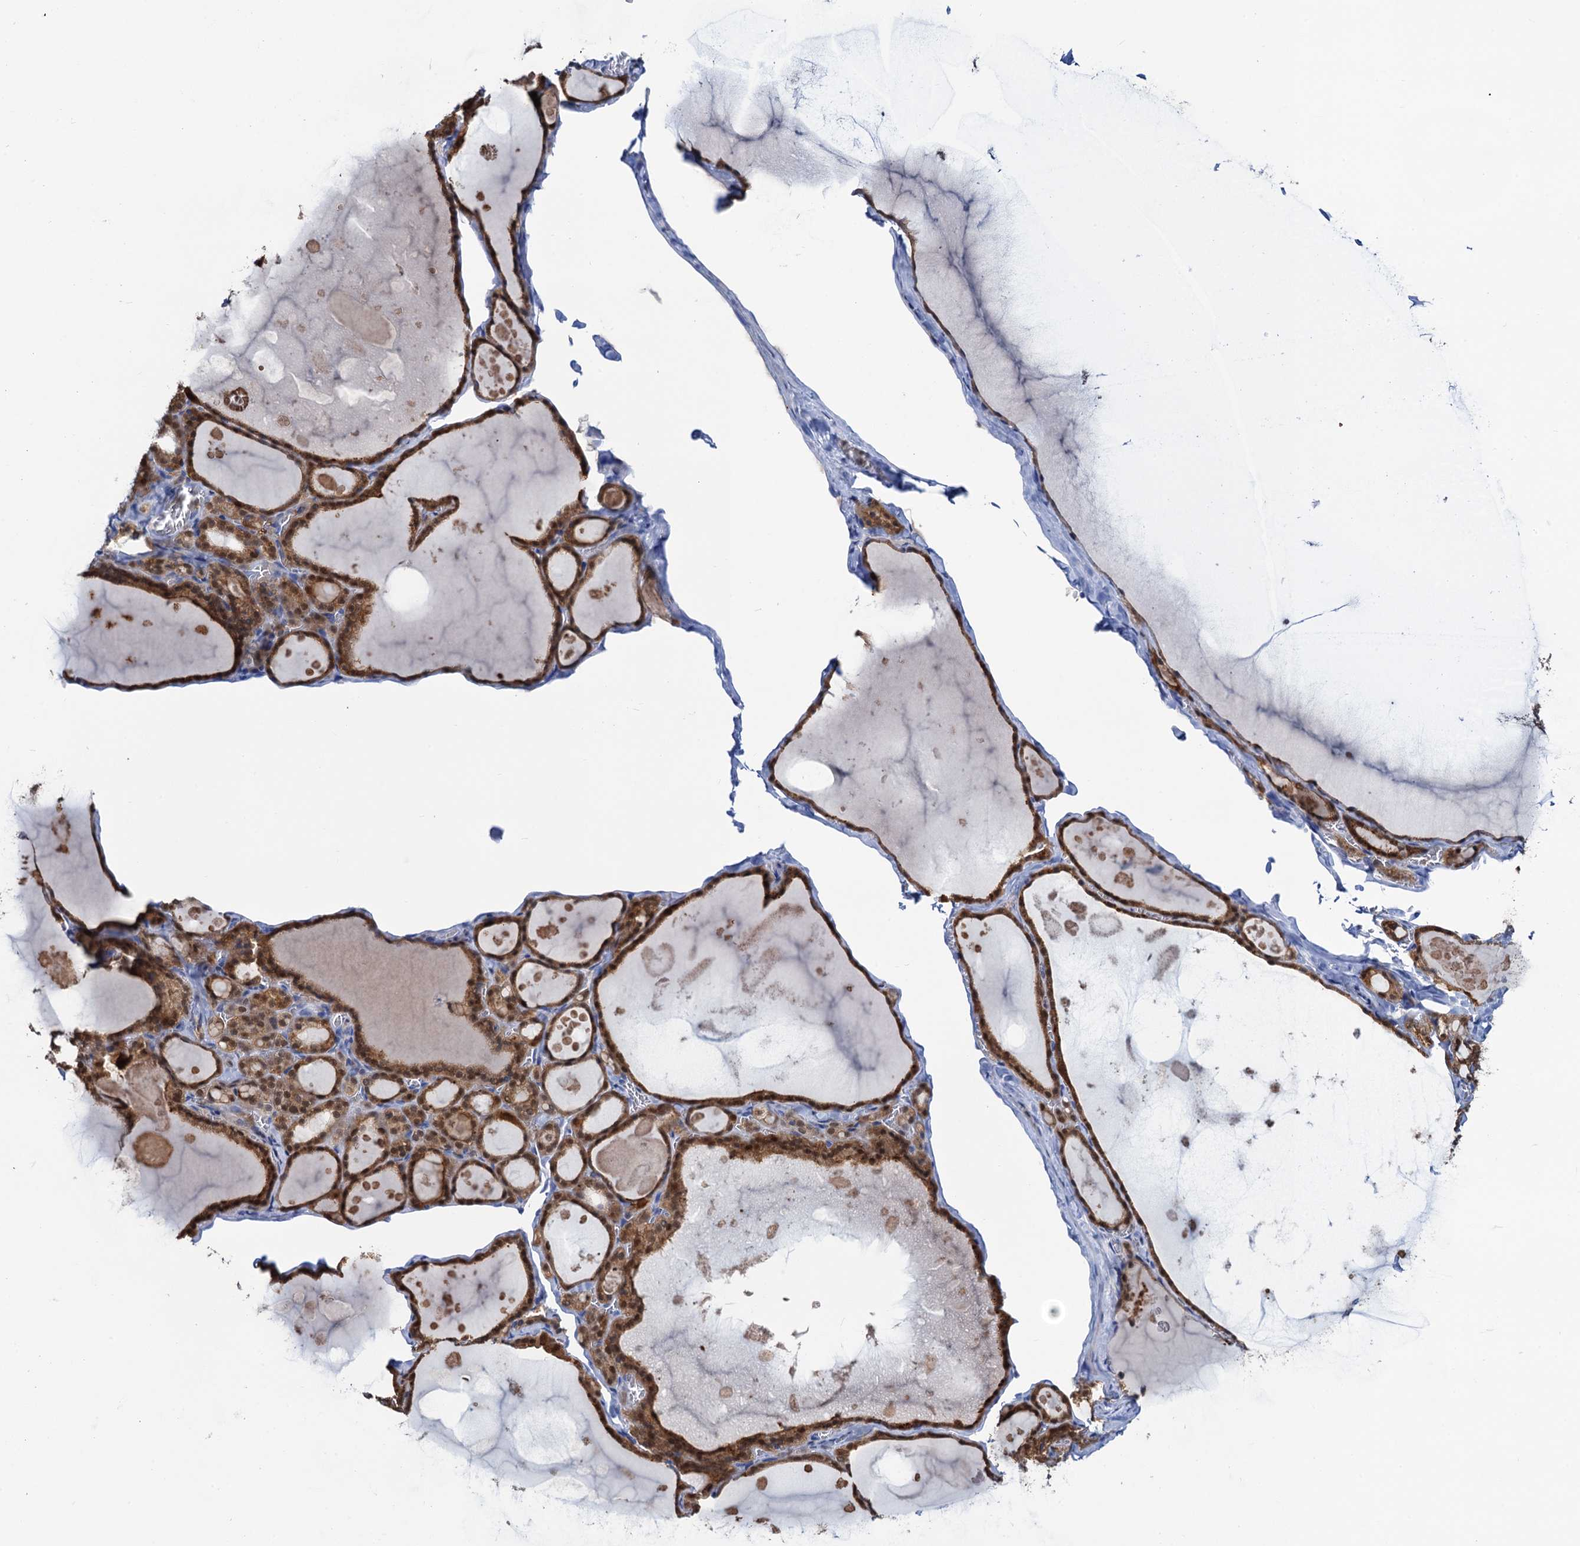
{"staining": {"intensity": "moderate", "quantity": ">75%", "location": "cytoplasmic/membranous,nuclear"}, "tissue": "thyroid gland", "cell_type": "Glandular cells", "image_type": "normal", "snomed": [{"axis": "morphology", "description": "Normal tissue, NOS"}, {"axis": "topography", "description": "Thyroid gland"}], "caption": "Thyroid gland stained with immunohistochemistry displays moderate cytoplasmic/membranous,nuclear staining in approximately >75% of glandular cells.", "gene": "FAH", "patient": {"sex": "male", "age": 56}}